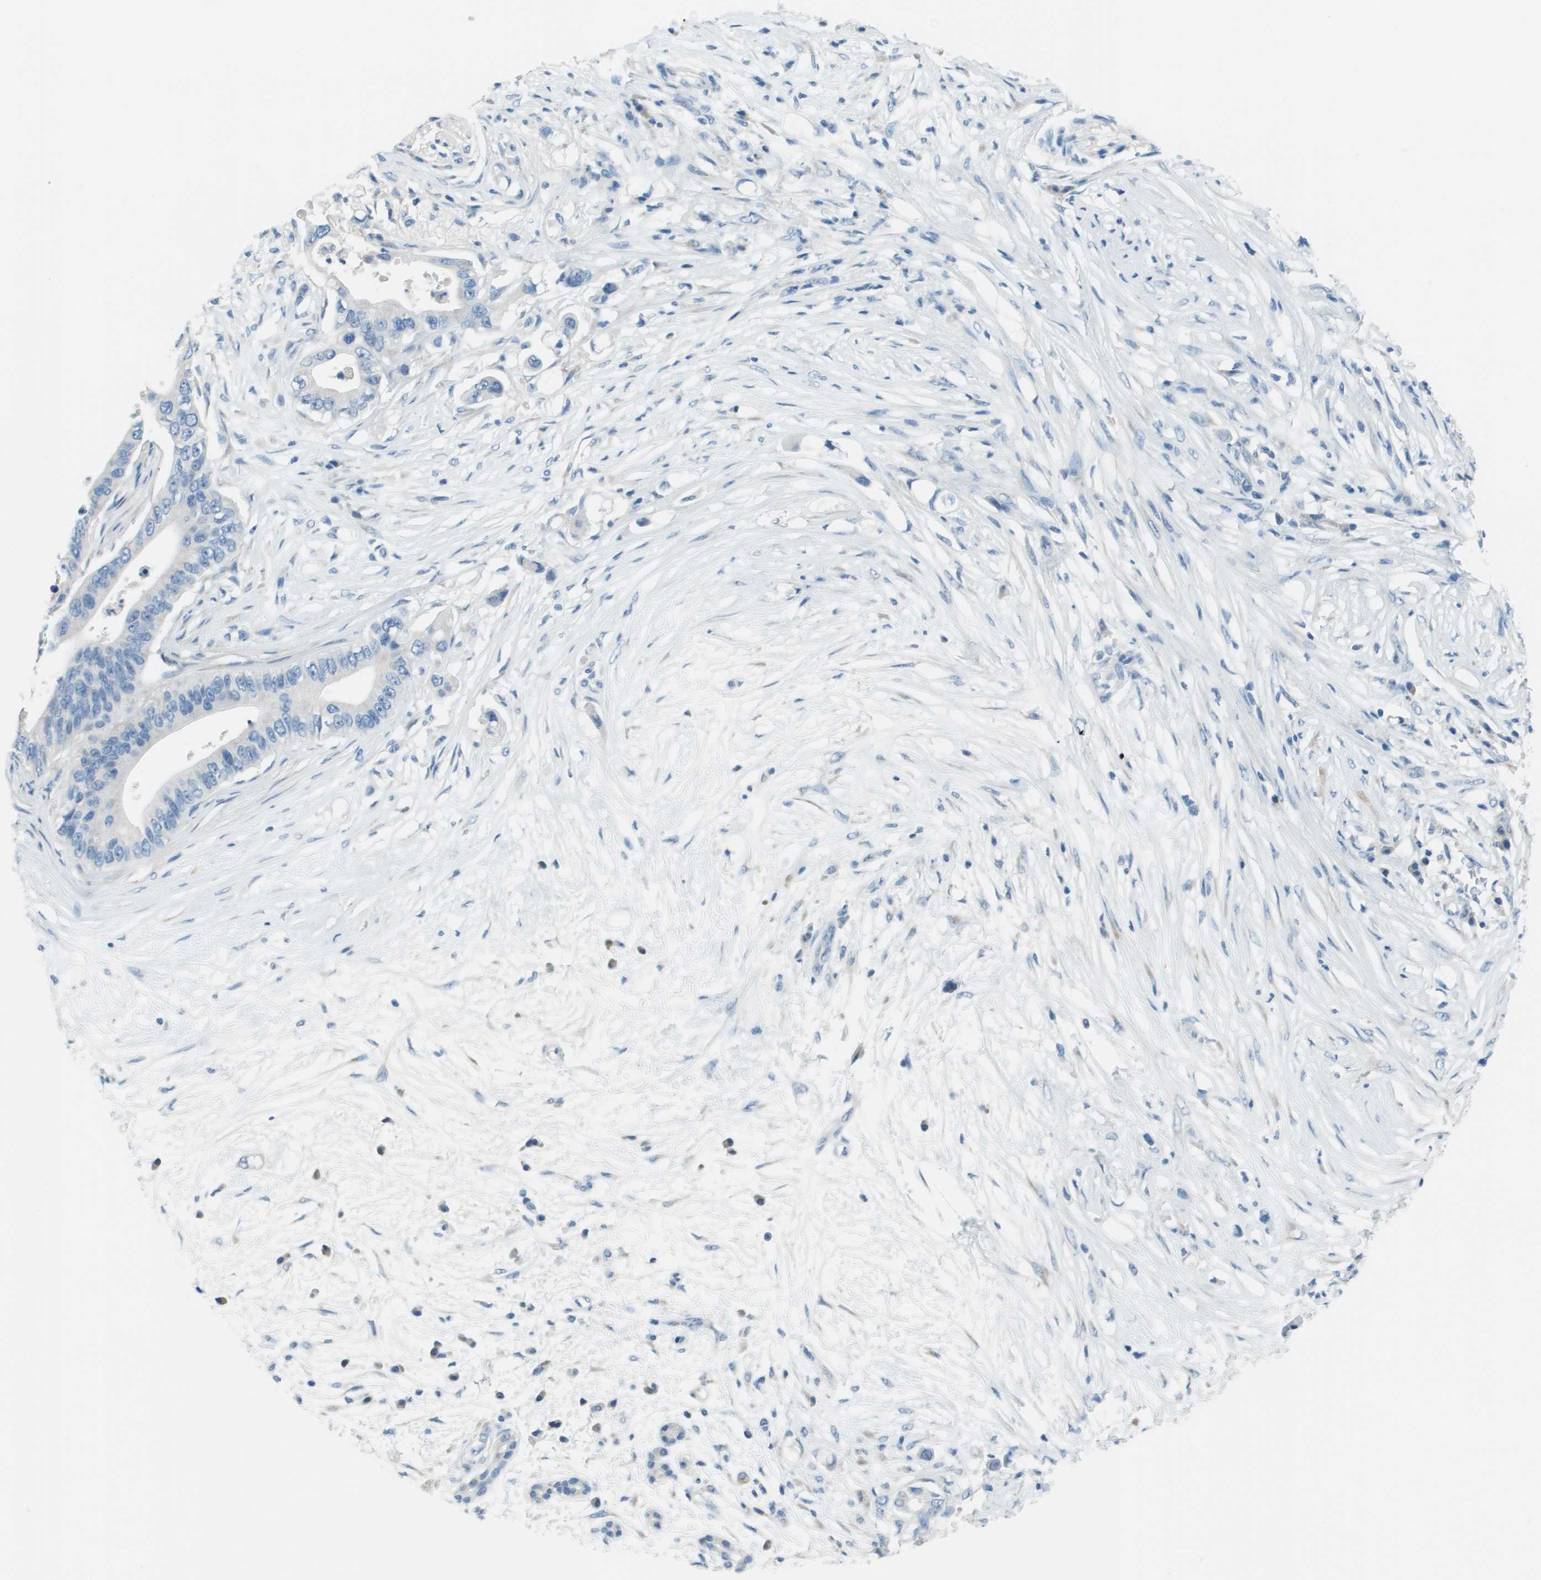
{"staining": {"intensity": "negative", "quantity": "none", "location": "none"}, "tissue": "pancreatic cancer", "cell_type": "Tumor cells", "image_type": "cancer", "snomed": [{"axis": "morphology", "description": "Adenocarcinoma, NOS"}, {"axis": "topography", "description": "Pancreas"}], "caption": "The image displays no staining of tumor cells in pancreatic cancer.", "gene": "PTGDR2", "patient": {"sex": "male", "age": 77}}